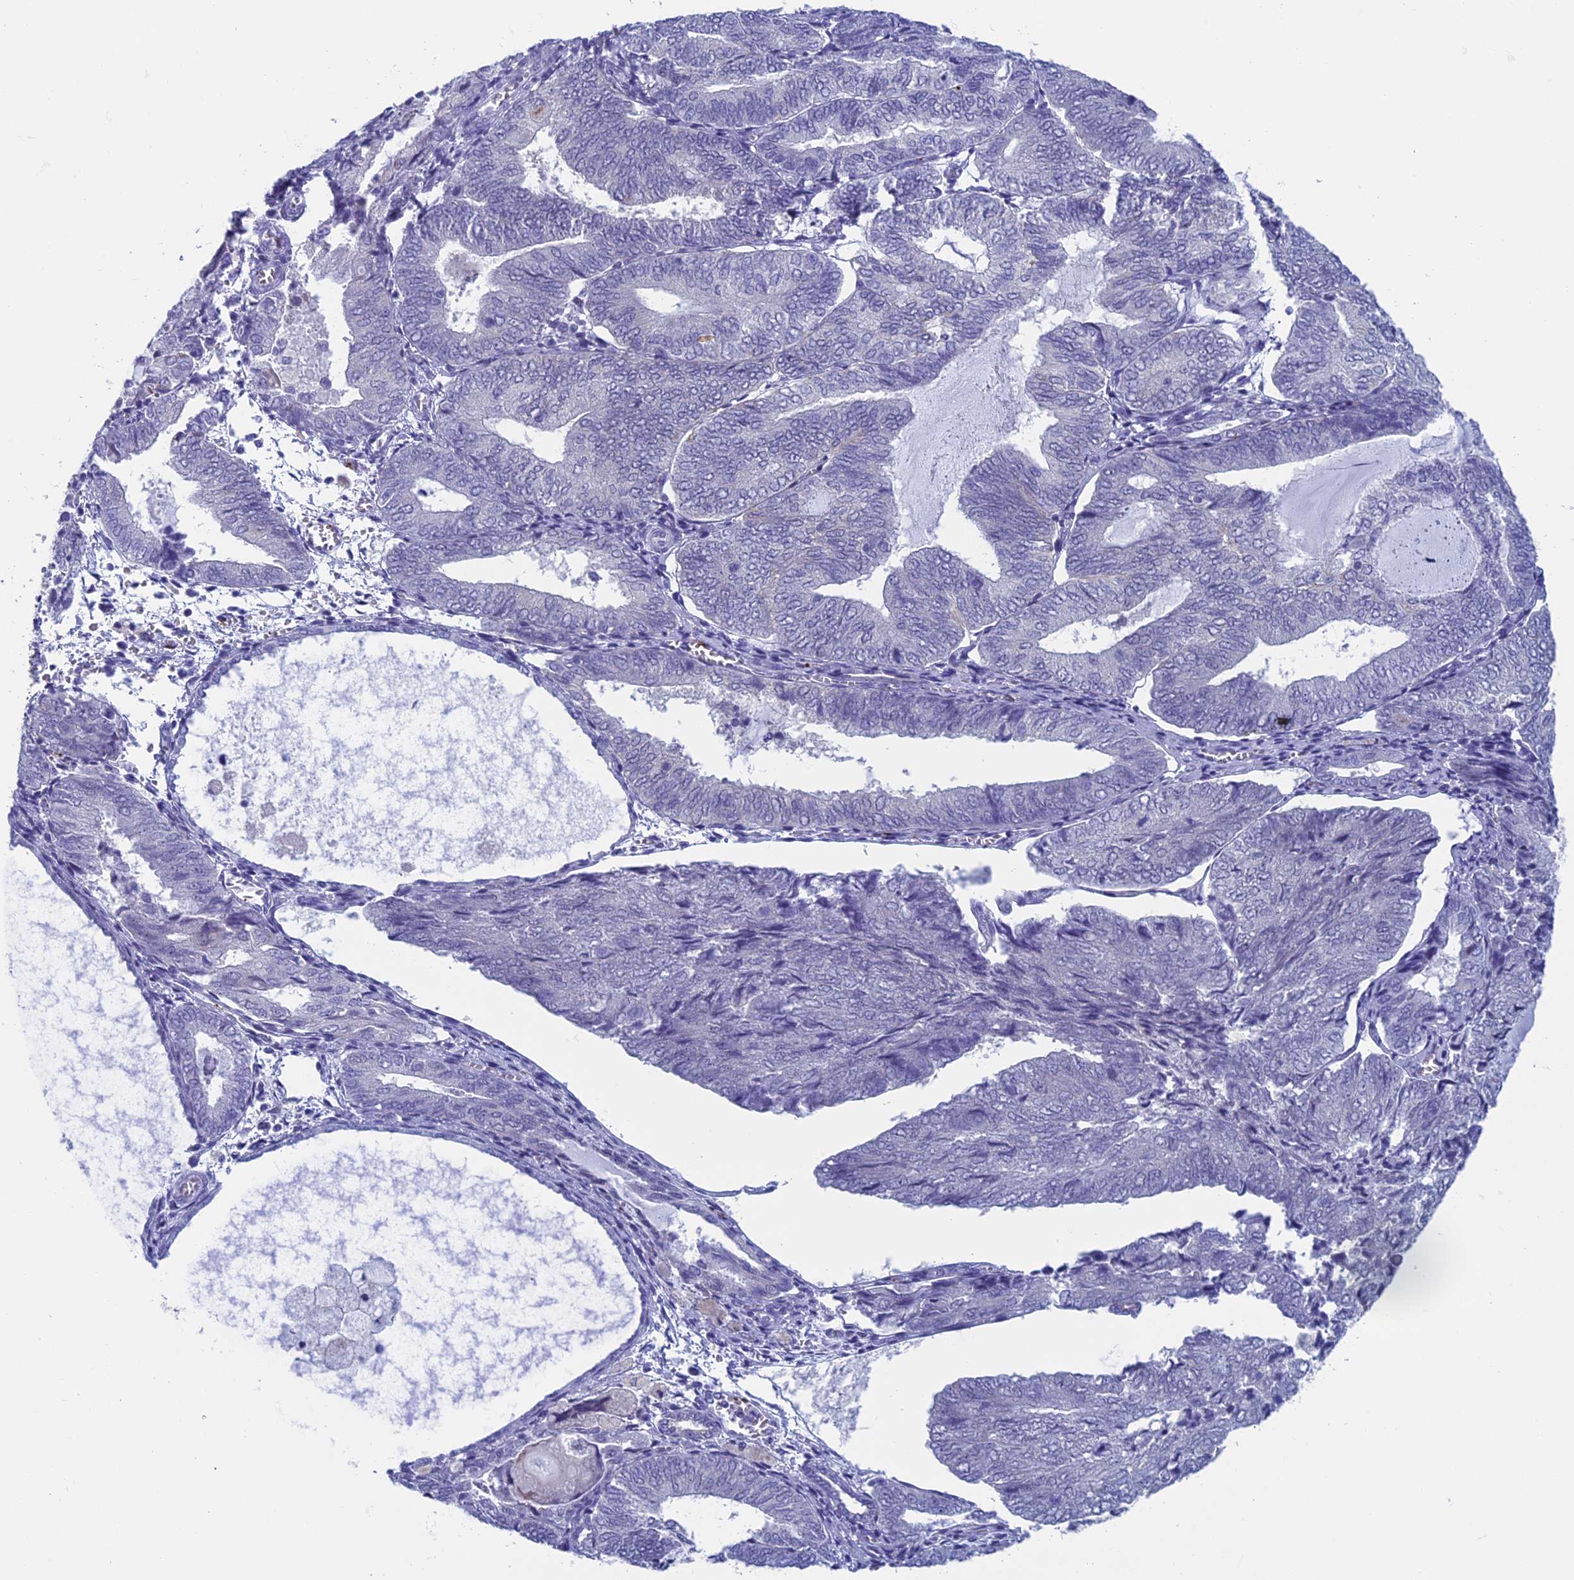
{"staining": {"intensity": "negative", "quantity": "none", "location": "none"}, "tissue": "endometrial cancer", "cell_type": "Tumor cells", "image_type": "cancer", "snomed": [{"axis": "morphology", "description": "Adenocarcinoma, NOS"}, {"axis": "topography", "description": "Endometrium"}], "caption": "This is an IHC micrograph of adenocarcinoma (endometrial). There is no positivity in tumor cells.", "gene": "AIFM2", "patient": {"sex": "female", "age": 81}}